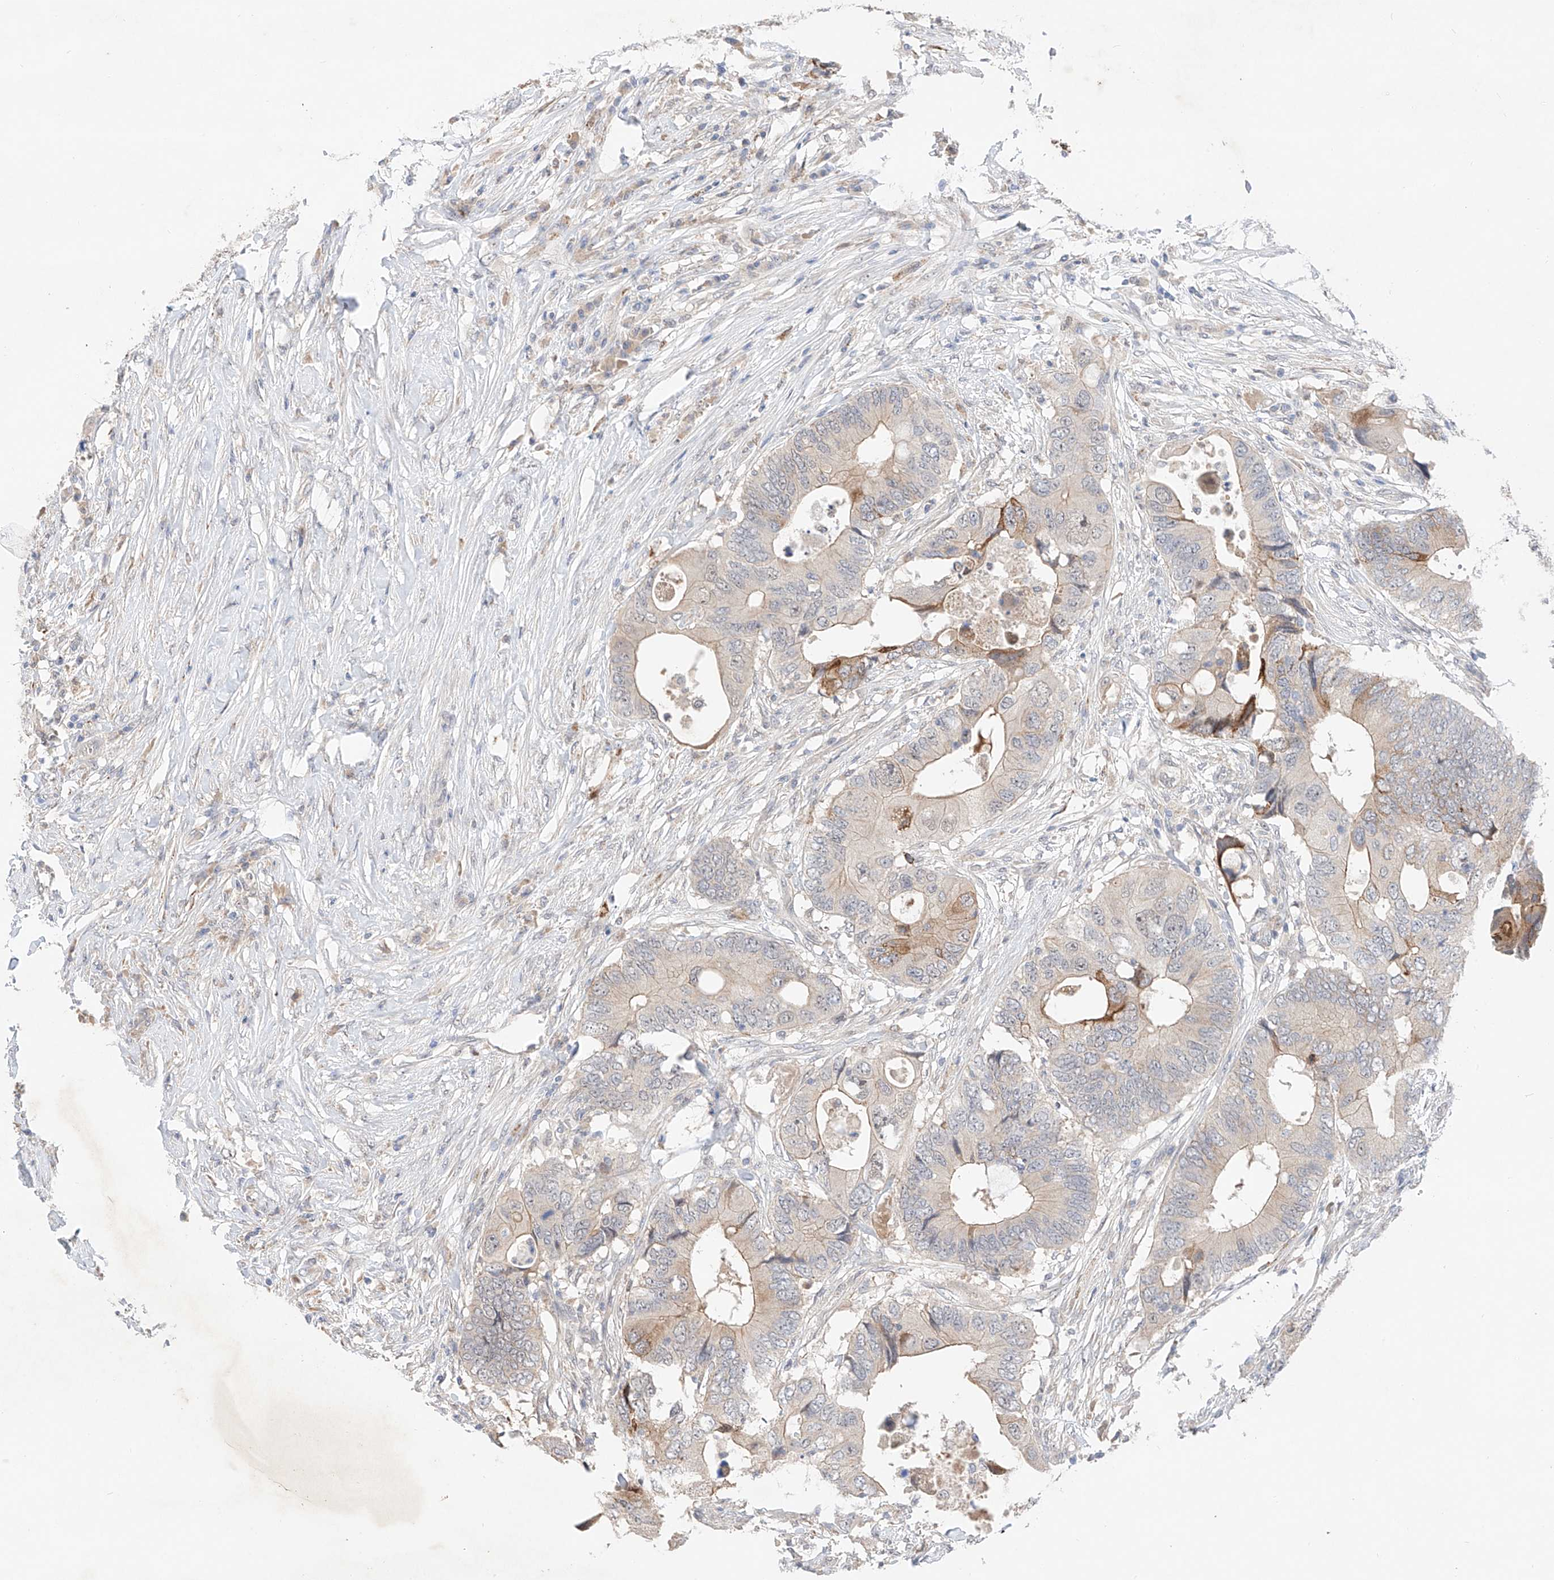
{"staining": {"intensity": "moderate", "quantity": "<25%", "location": "cytoplasmic/membranous"}, "tissue": "colorectal cancer", "cell_type": "Tumor cells", "image_type": "cancer", "snomed": [{"axis": "morphology", "description": "Adenocarcinoma, NOS"}, {"axis": "topography", "description": "Colon"}], "caption": "Immunohistochemical staining of human adenocarcinoma (colorectal) reveals low levels of moderate cytoplasmic/membranous staining in approximately <25% of tumor cells.", "gene": "IL22RA2", "patient": {"sex": "male", "age": 71}}